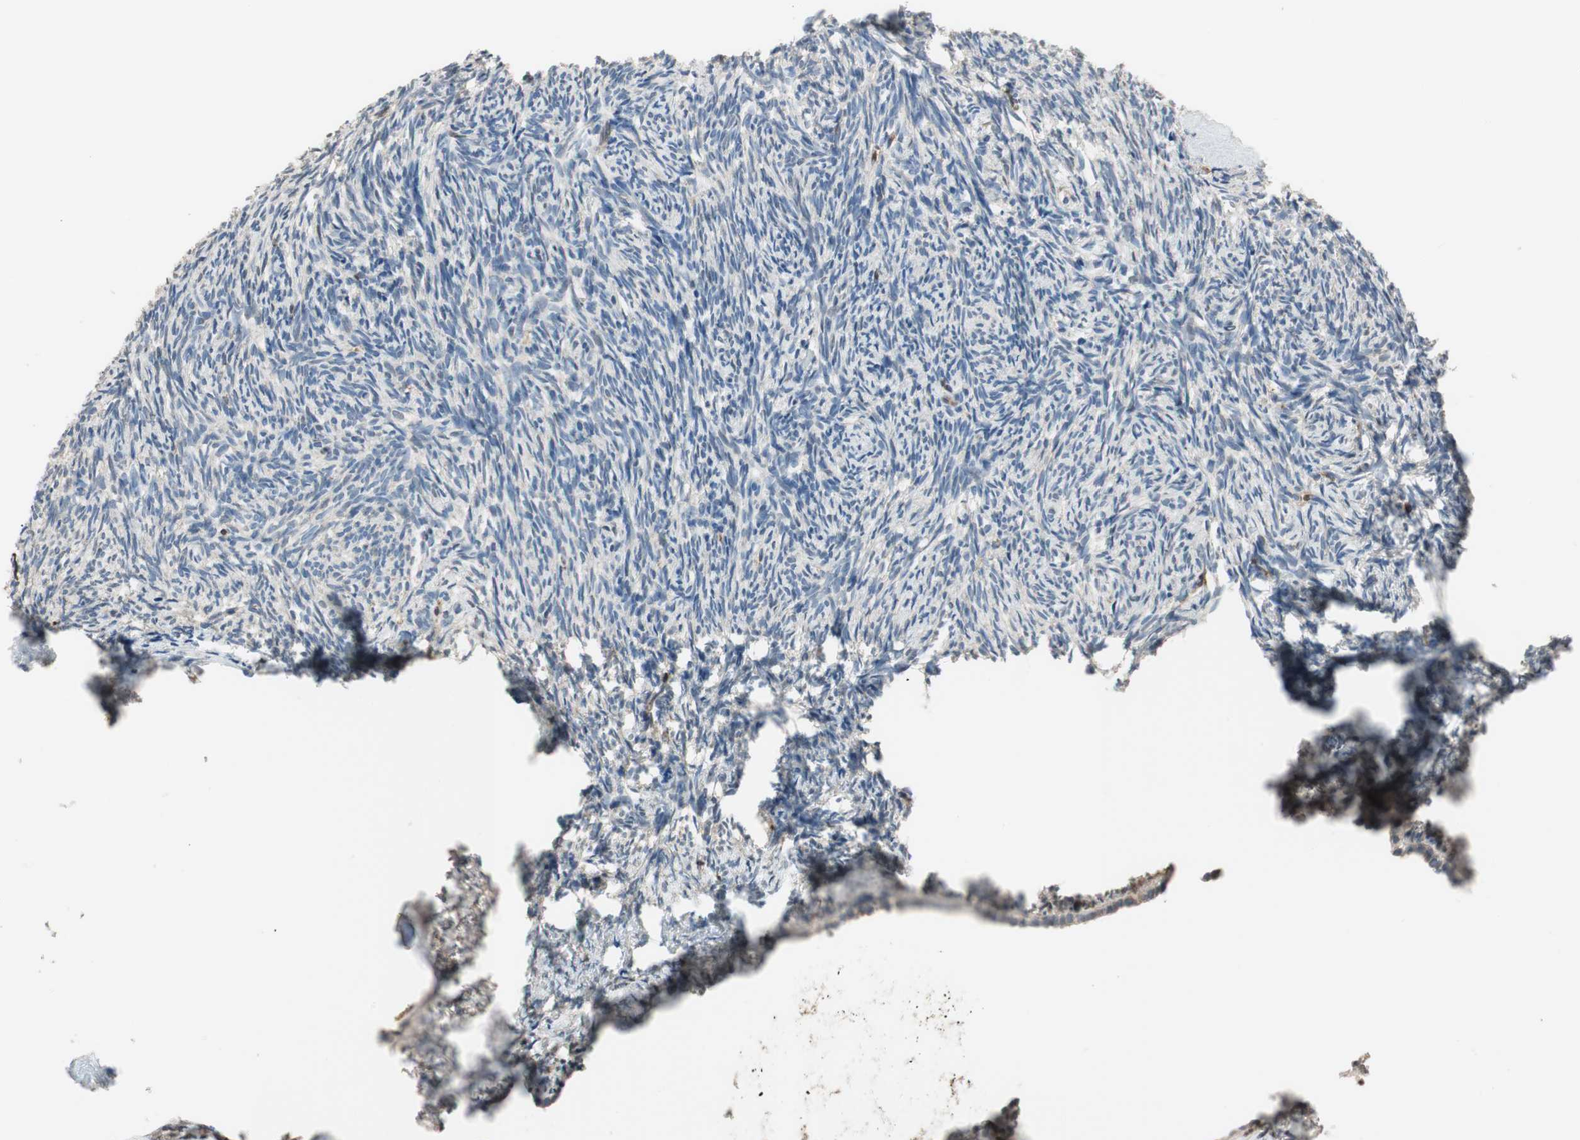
{"staining": {"intensity": "weak", "quantity": "<25%", "location": "cytoplasmic/membranous,nuclear"}, "tissue": "ovary", "cell_type": "Ovarian stroma cells", "image_type": "normal", "snomed": [{"axis": "morphology", "description": "Normal tissue, NOS"}, {"axis": "topography", "description": "Ovary"}], "caption": "This is an IHC image of unremarkable human ovary. There is no expression in ovarian stroma cells.", "gene": "NFATC2", "patient": {"sex": "female", "age": 39}}